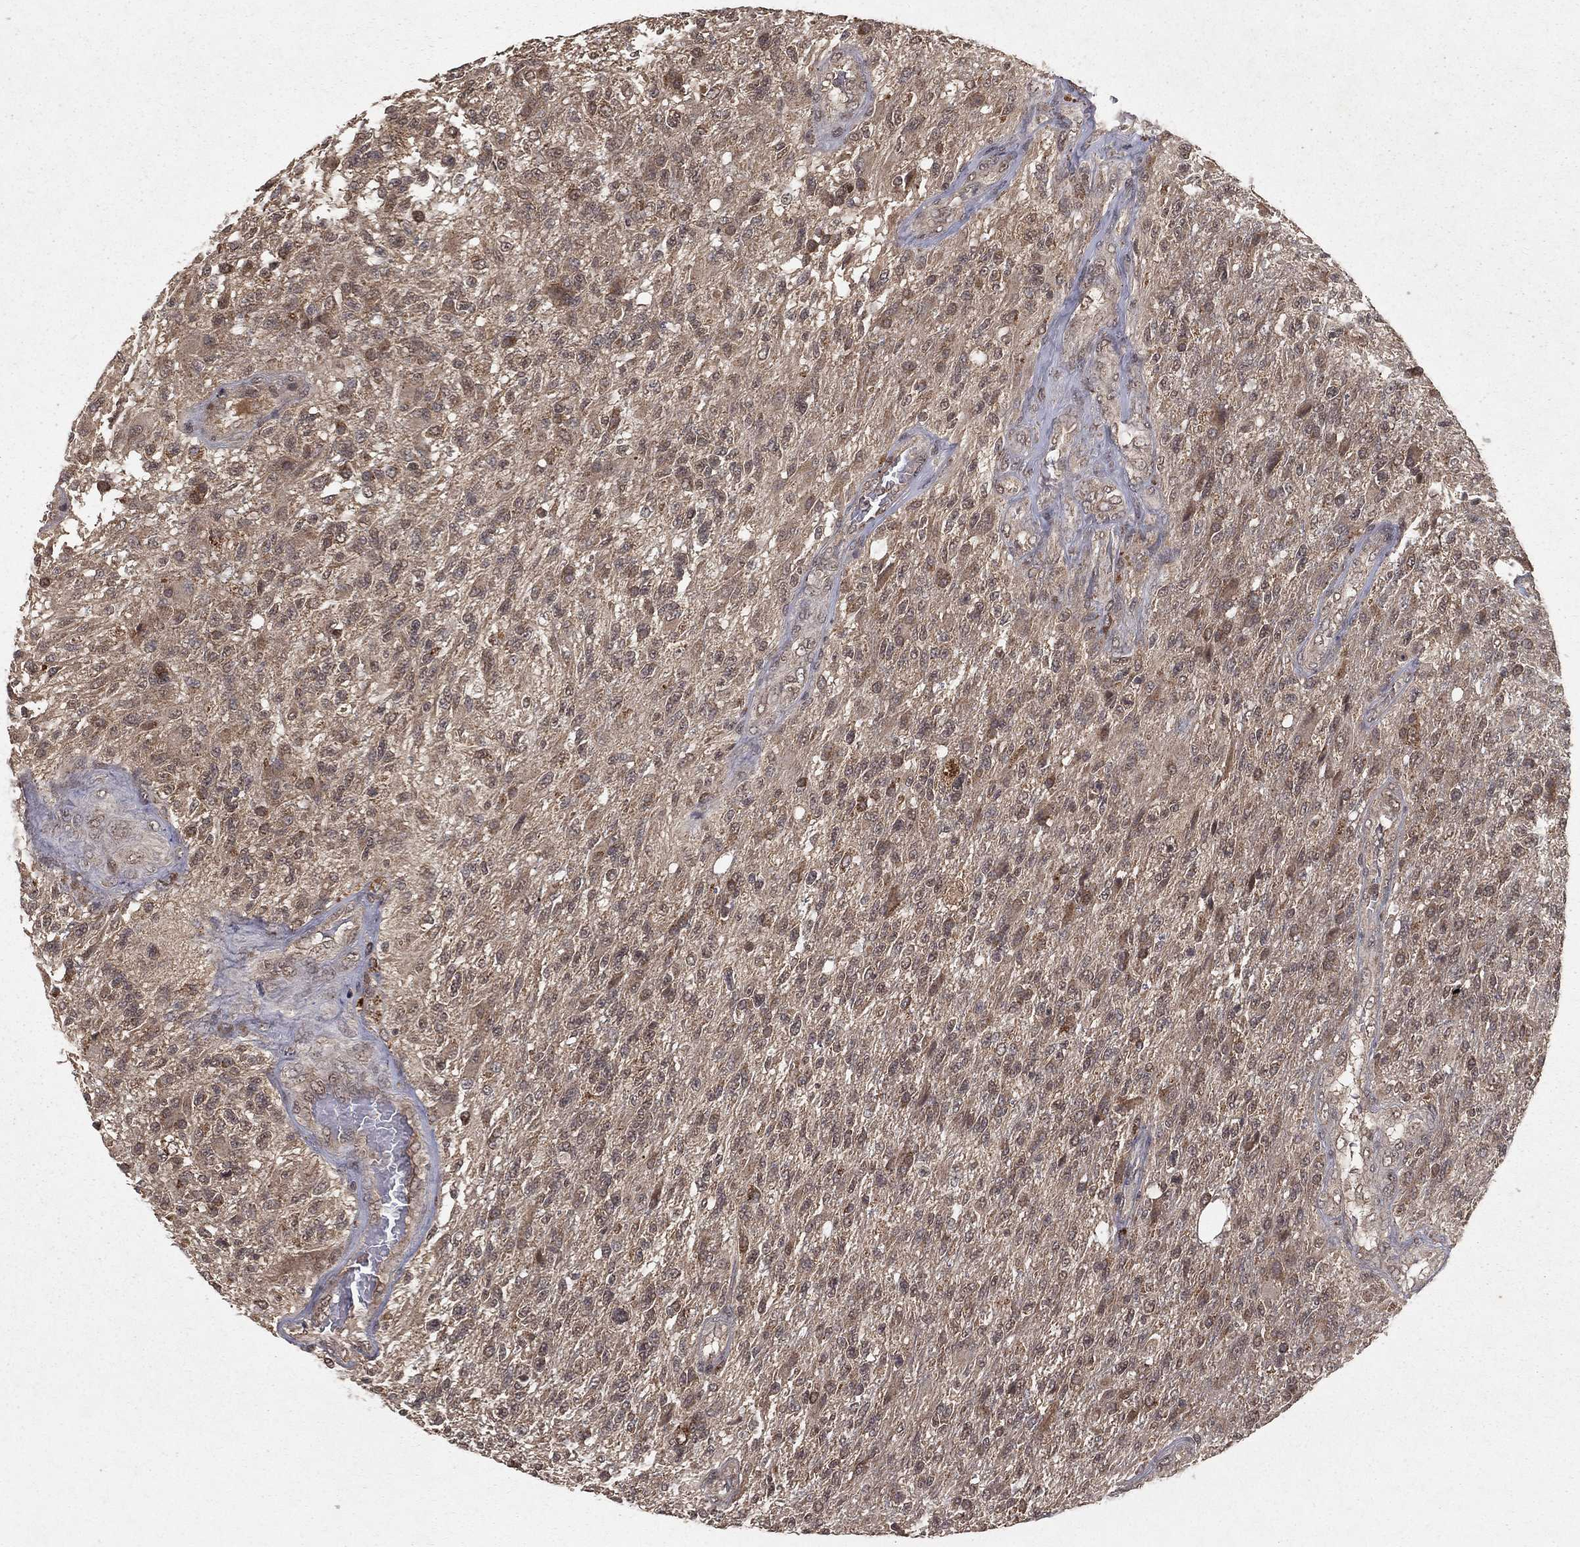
{"staining": {"intensity": "weak", "quantity": "<25%", "location": "cytoplasmic/membranous"}, "tissue": "glioma", "cell_type": "Tumor cells", "image_type": "cancer", "snomed": [{"axis": "morphology", "description": "Glioma, malignant, High grade"}, {"axis": "topography", "description": "Brain"}], "caption": "An image of human glioma is negative for staining in tumor cells.", "gene": "ZDHHC15", "patient": {"sex": "male", "age": 56}}